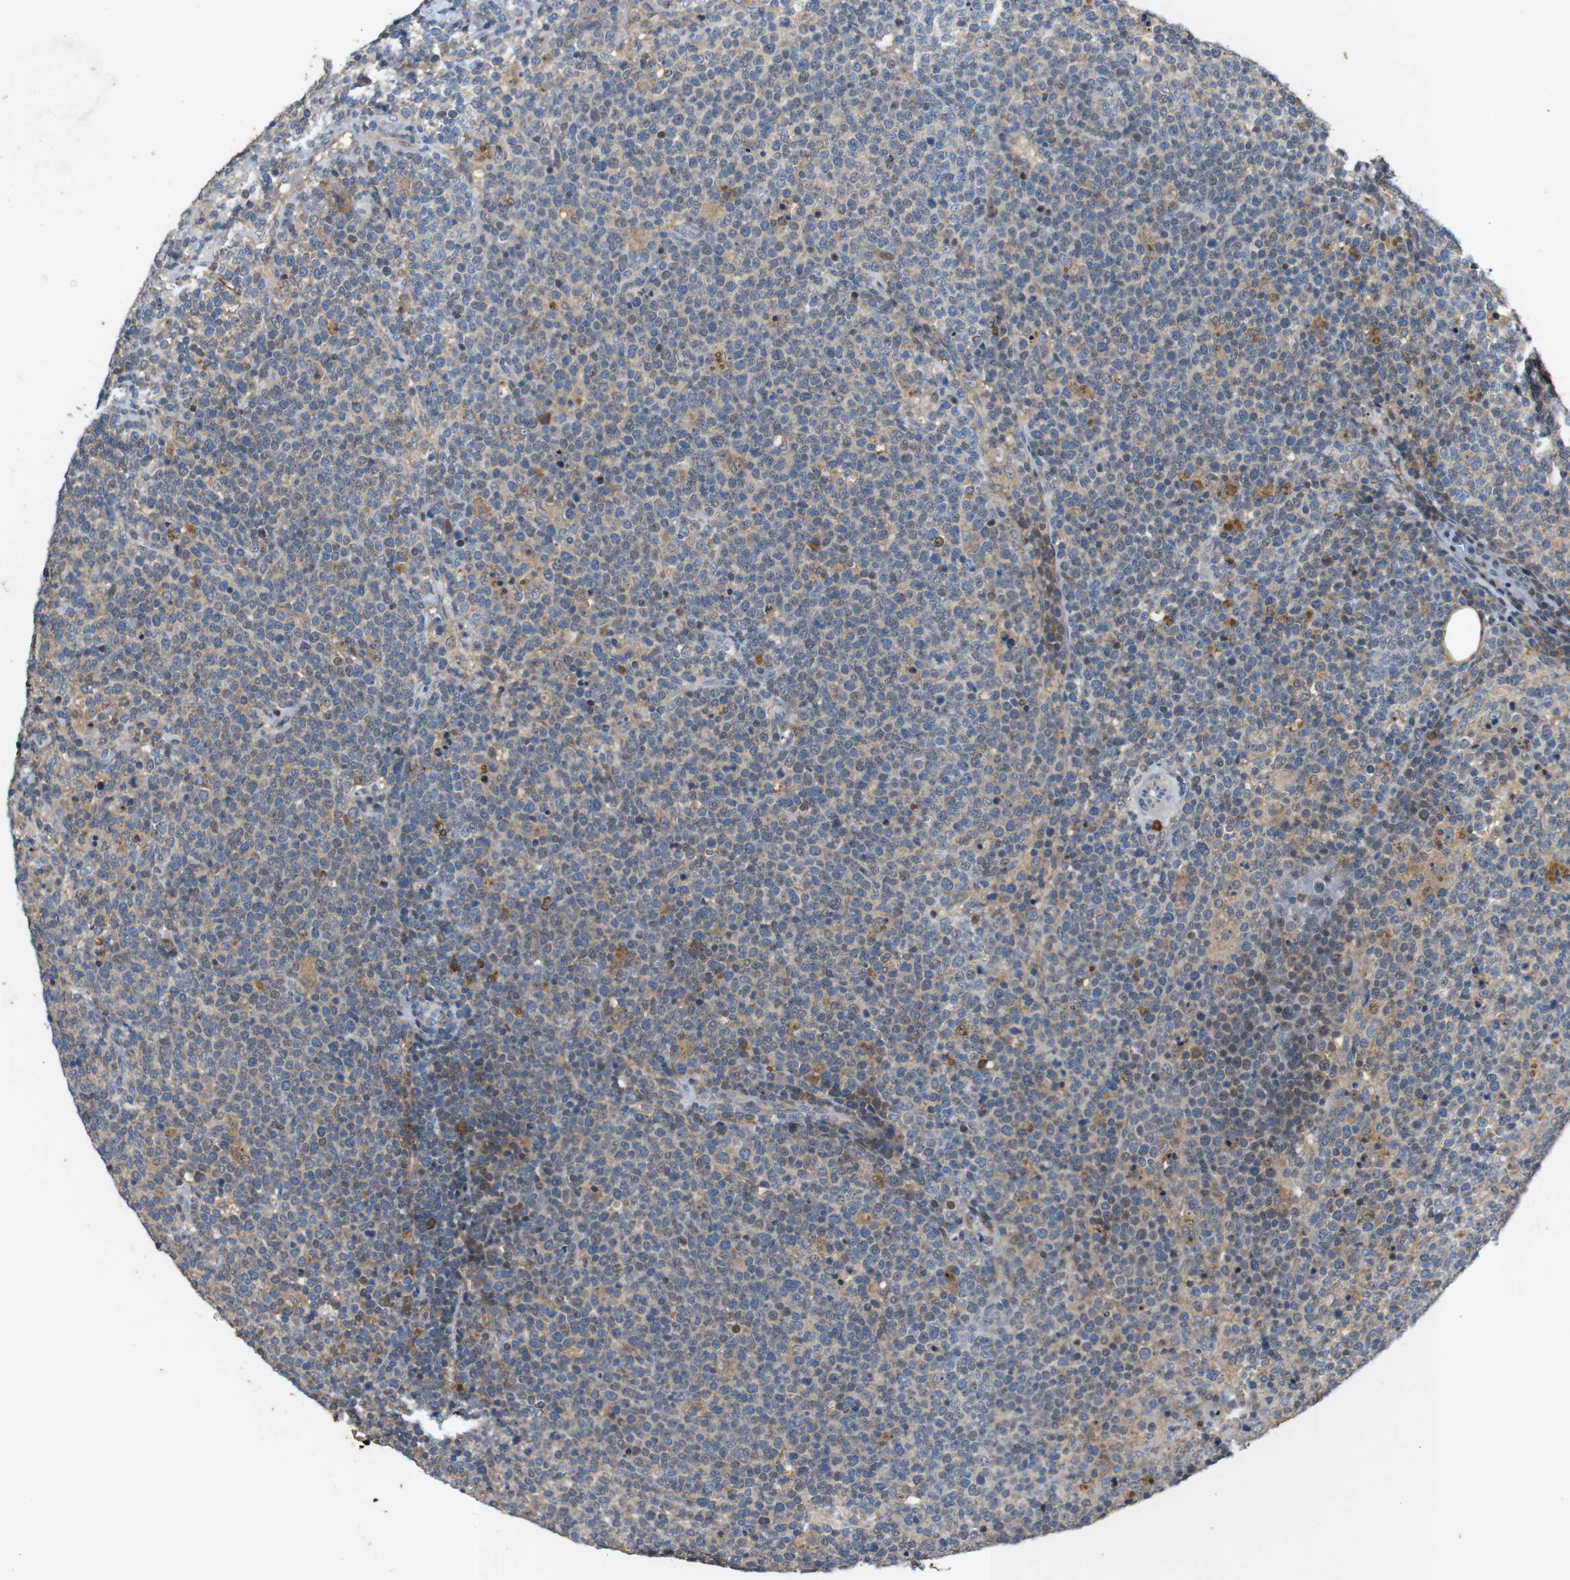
{"staining": {"intensity": "weak", "quantity": "25%-75%", "location": "cytoplasmic/membranous"}, "tissue": "lymphoma", "cell_type": "Tumor cells", "image_type": "cancer", "snomed": [{"axis": "morphology", "description": "Malignant lymphoma, non-Hodgkin's type, High grade"}, {"axis": "topography", "description": "Lymph node"}], "caption": "Lymphoma was stained to show a protein in brown. There is low levels of weak cytoplasmic/membranous expression in approximately 25%-75% of tumor cells.", "gene": "MAGI2", "patient": {"sex": "male", "age": 61}}